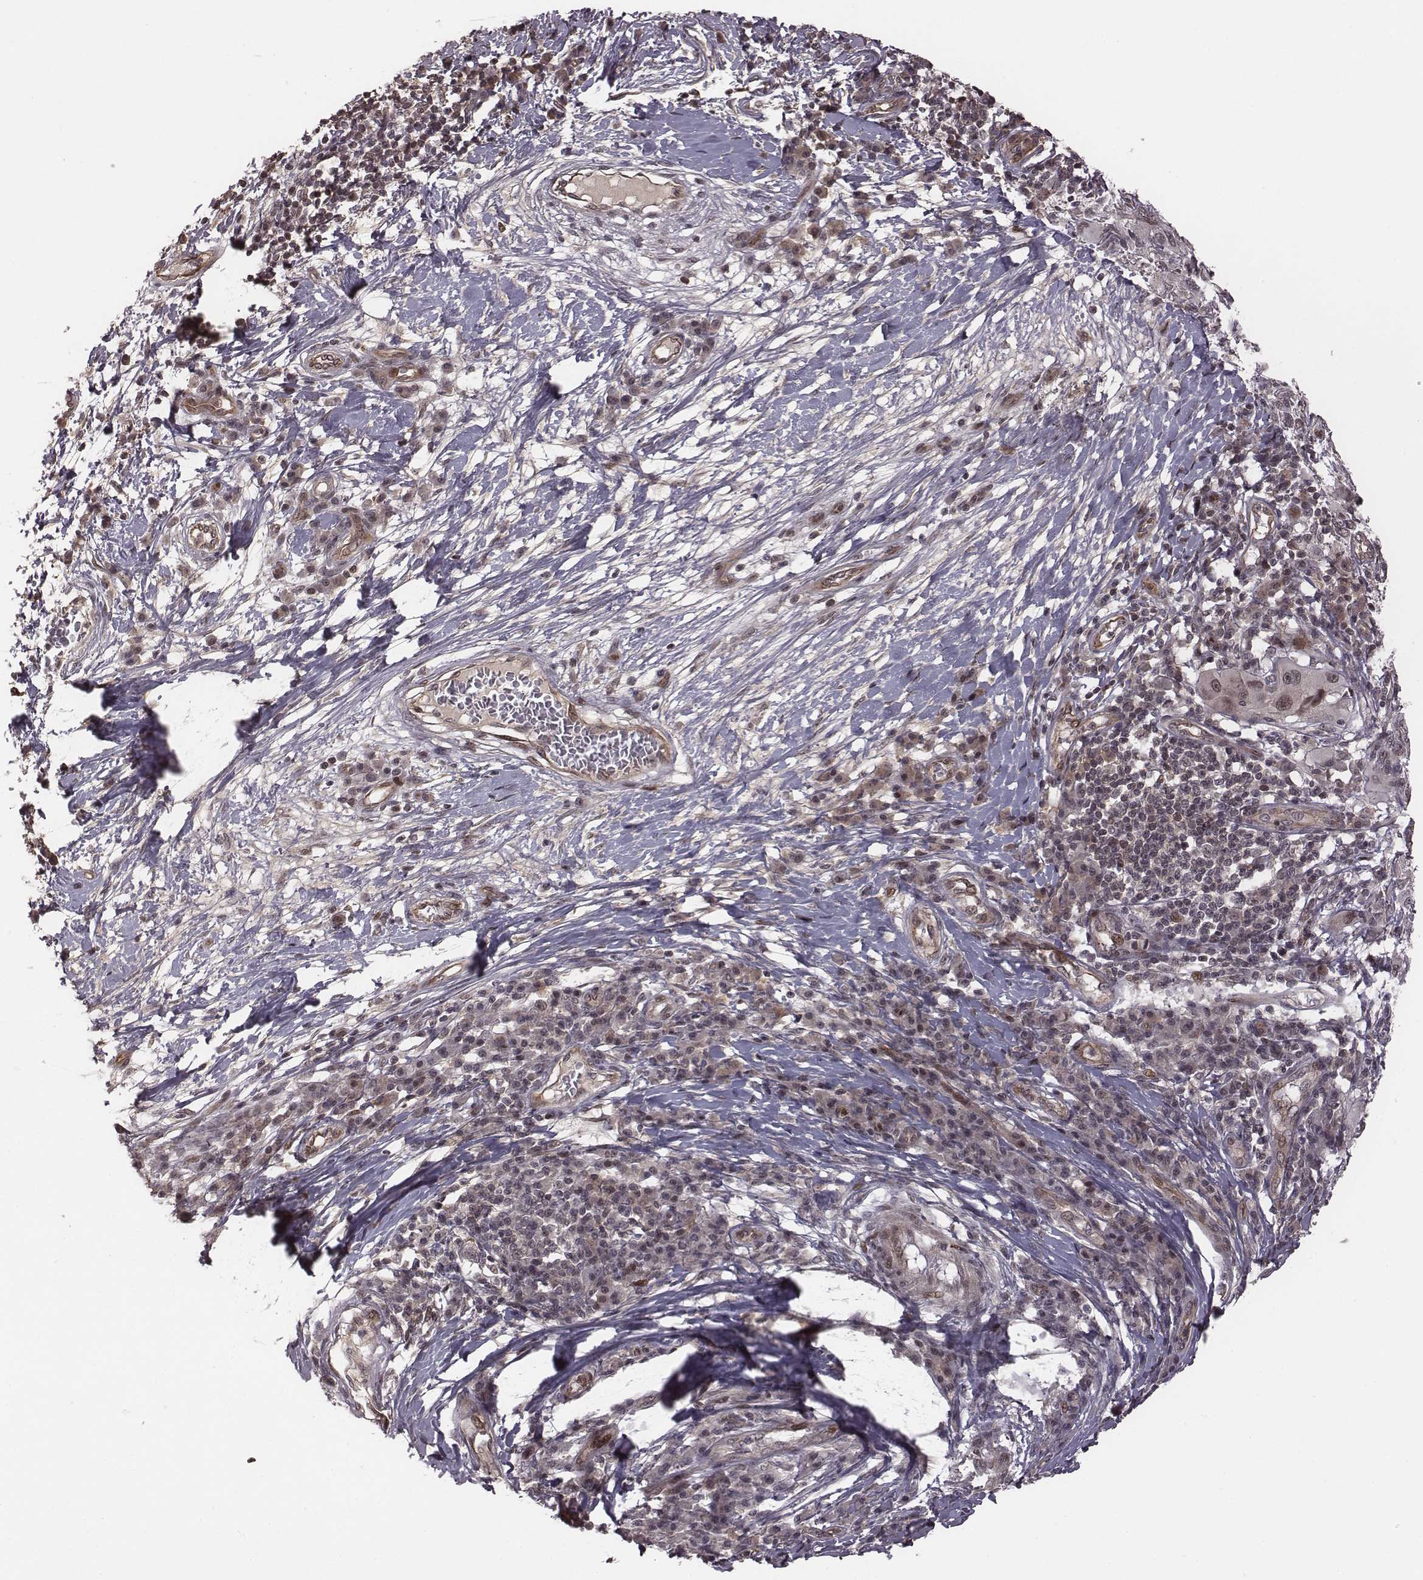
{"staining": {"intensity": "negative", "quantity": "none", "location": "none"}, "tissue": "melanoma", "cell_type": "Tumor cells", "image_type": "cancer", "snomed": [{"axis": "morphology", "description": "Malignant melanoma, NOS"}, {"axis": "topography", "description": "Skin"}], "caption": "The photomicrograph shows no staining of tumor cells in melanoma.", "gene": "RPL3", "patient": {"sex": "male", "age": 53}}